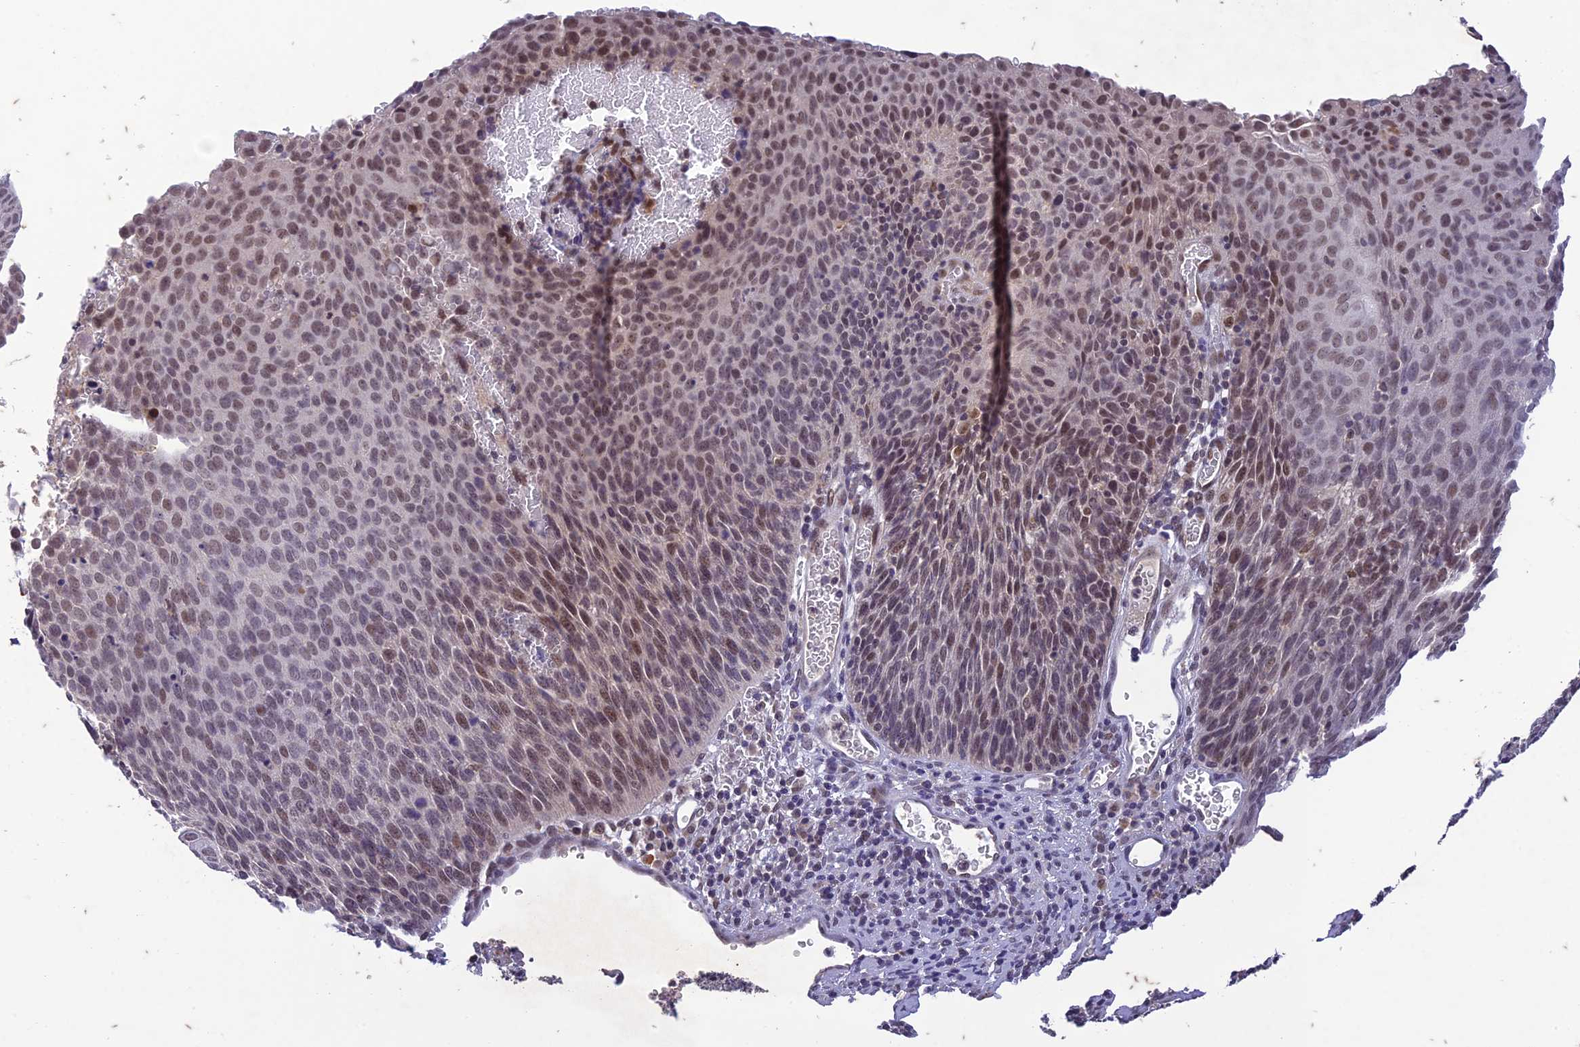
{"staining": {"intensity": "moderate", "quantity": "<25%", "location": "nuclear"}, "tissue": "cervical cancer", "cell_type": "Tumor cells", "image_type": "cancer", "snomed": [{"axis": "morphology", "description": "Squamous cell carcinoma, NOS"}, {"axis": "topography", "description": "Cervix"}], "caption": "Immunohistochemistry of cervical cancer reveals low levels of moderate nuclear positivity in approximately <25% of tumor cells. The staining was performed using DAB (3,3'-diaminobenzidine) to visualize the protein expression in brown, while the nuclei were stained in blue with hematoxylin (Magnification: 20x).", "gene": "POP4", "patient": {"sex": "female", "age": 55}}